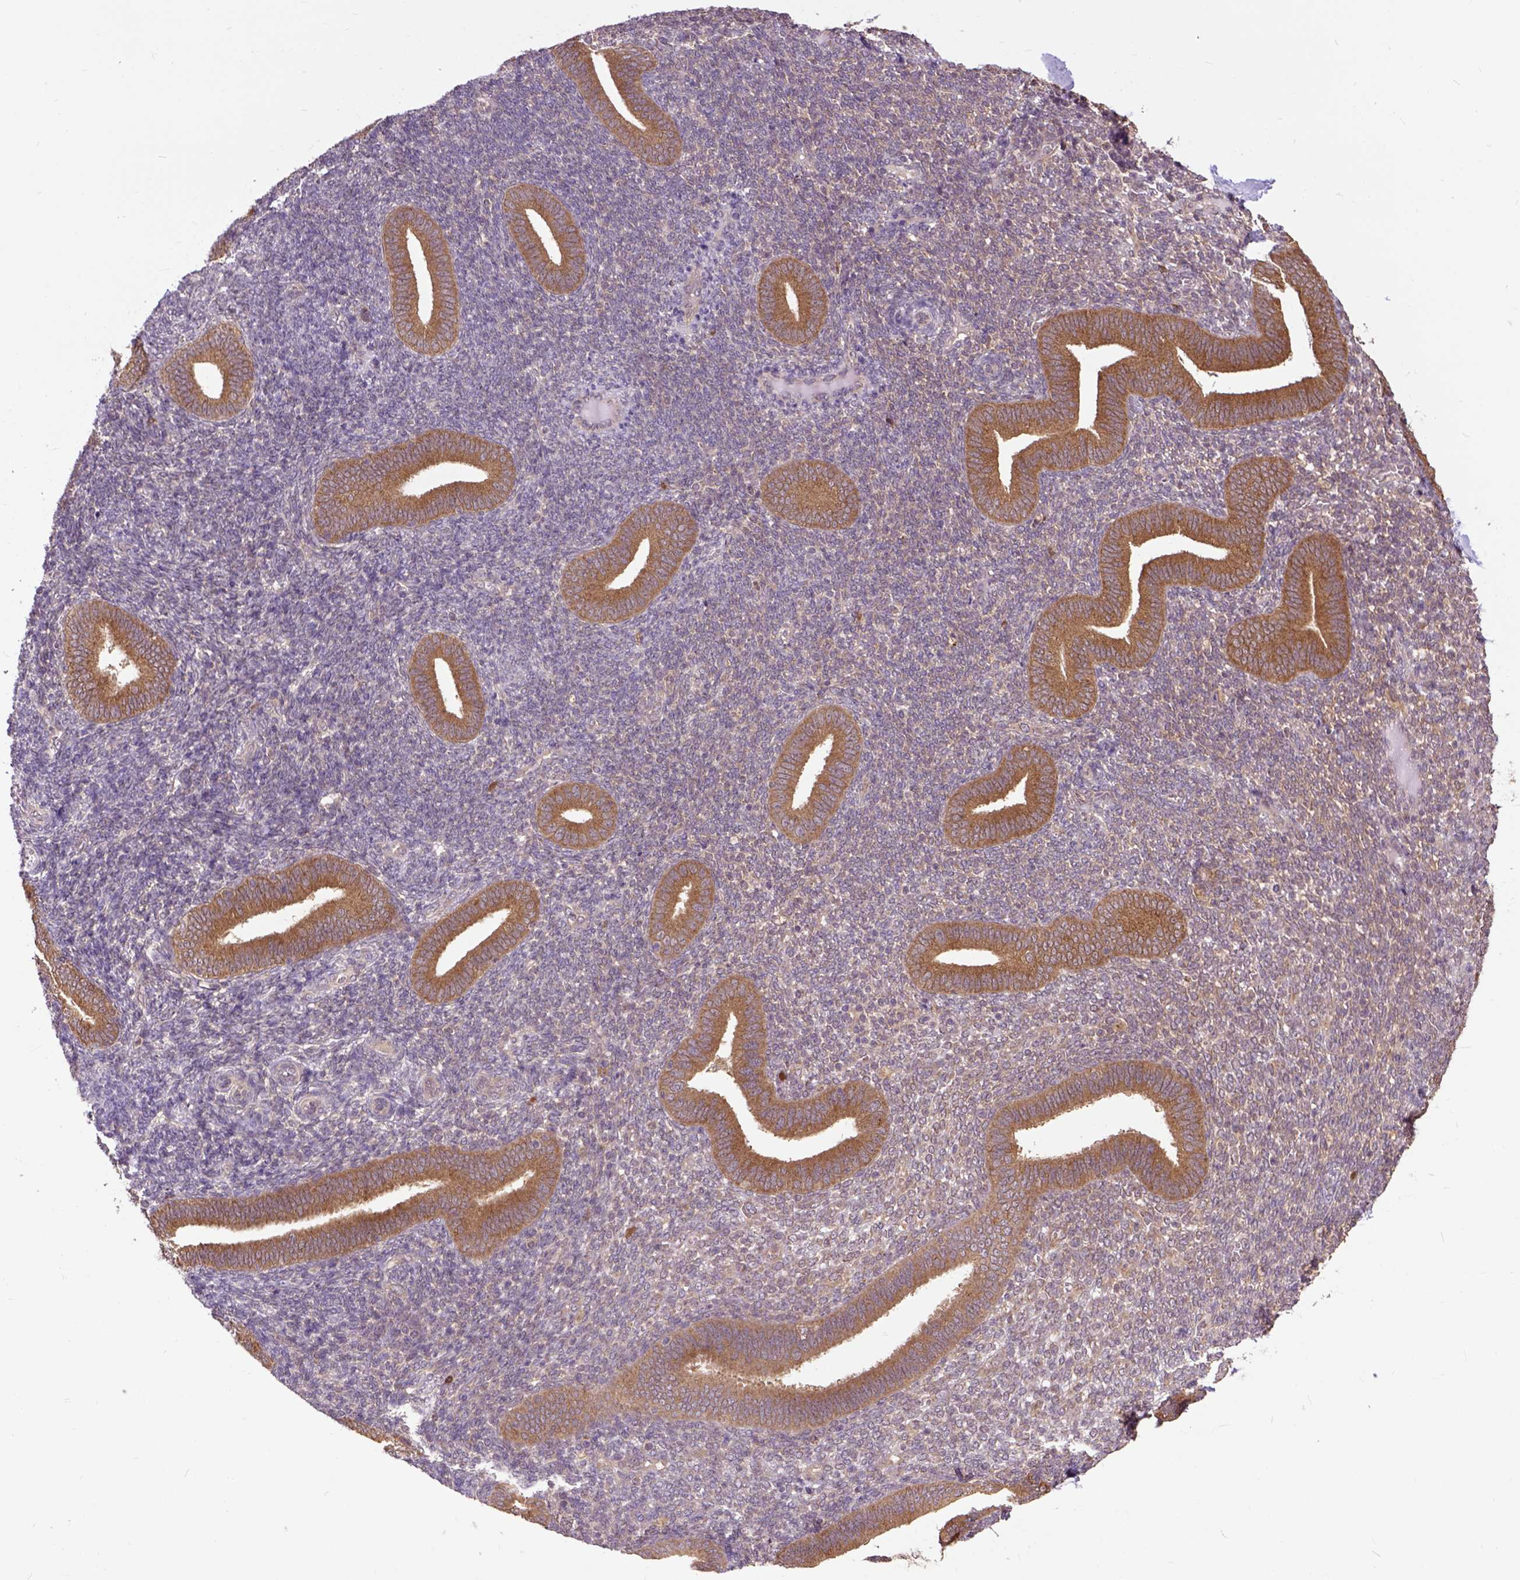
{"staining": {"intensity": "weak", "quantity": "25%-75%", "location": "cytoplasmic/membranous"}, "tissue": "endometrium", "cell_type": "Cells in endometrial stroma", "image_type": "normal", "snomed": [{"axis": "morphology", "description": "Normal tissue, NOS"}, {"axis": "topography", "description": "Endometrium"}], "caption": "There is low levels of weak cytoplasmic/membranous positivity in cells in endometrial stroma of benign endometrium, as demonstrated by immunohistochemical staining (brown color).", "gene": "ARL1", "patient": {"sex": "female", "age": 25}}